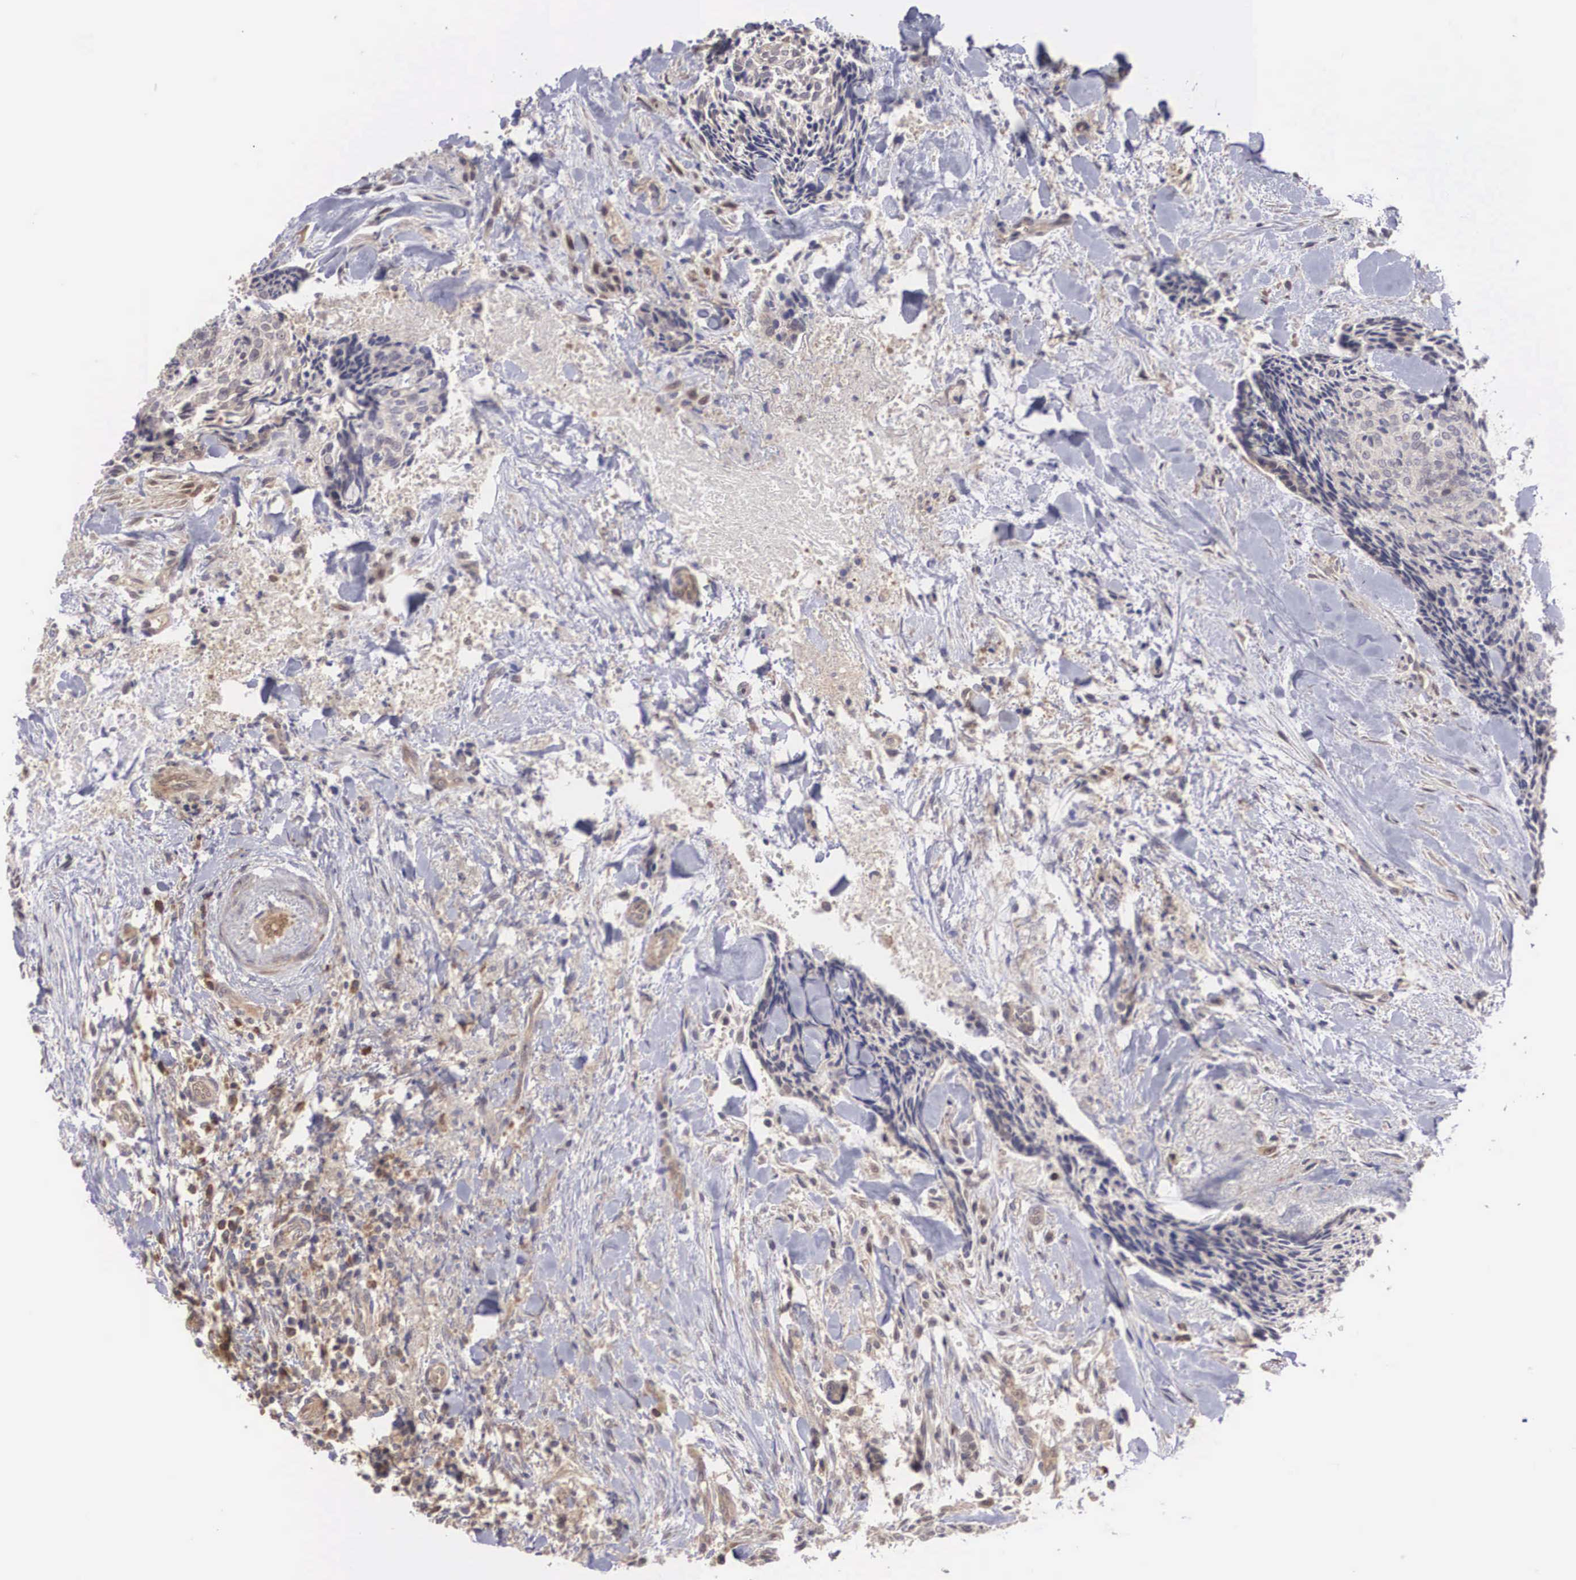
{"staining": {"intensity": "weak", "quantity": "25%-75%", "location": "cytoplasmic/membranous"}, "tissue": "head and neck cancer", "cell_type": "Tumor cells", "image_type": "cancer", "snomed": [{"axis": "morphology", "description": "Squamous cell carcinoma, NOS"}, {"axis": "topography", "description": "Salivary gland"}, {"axis": "topography", "description": "Head-Neck"}], "caption": "Immunohistochemistry histopathology image of neoplastic tissue: head and neck squamous cell carcinoma stained using IHC exhibits low levels of weak protein expression localized specifically in the cytoplasmic/membranous of tumor cells, appearing as a cytoplasmic/membranous brown color.", "gene": "DNAJB7", "patient": {"sex": "male", "age": 70}}